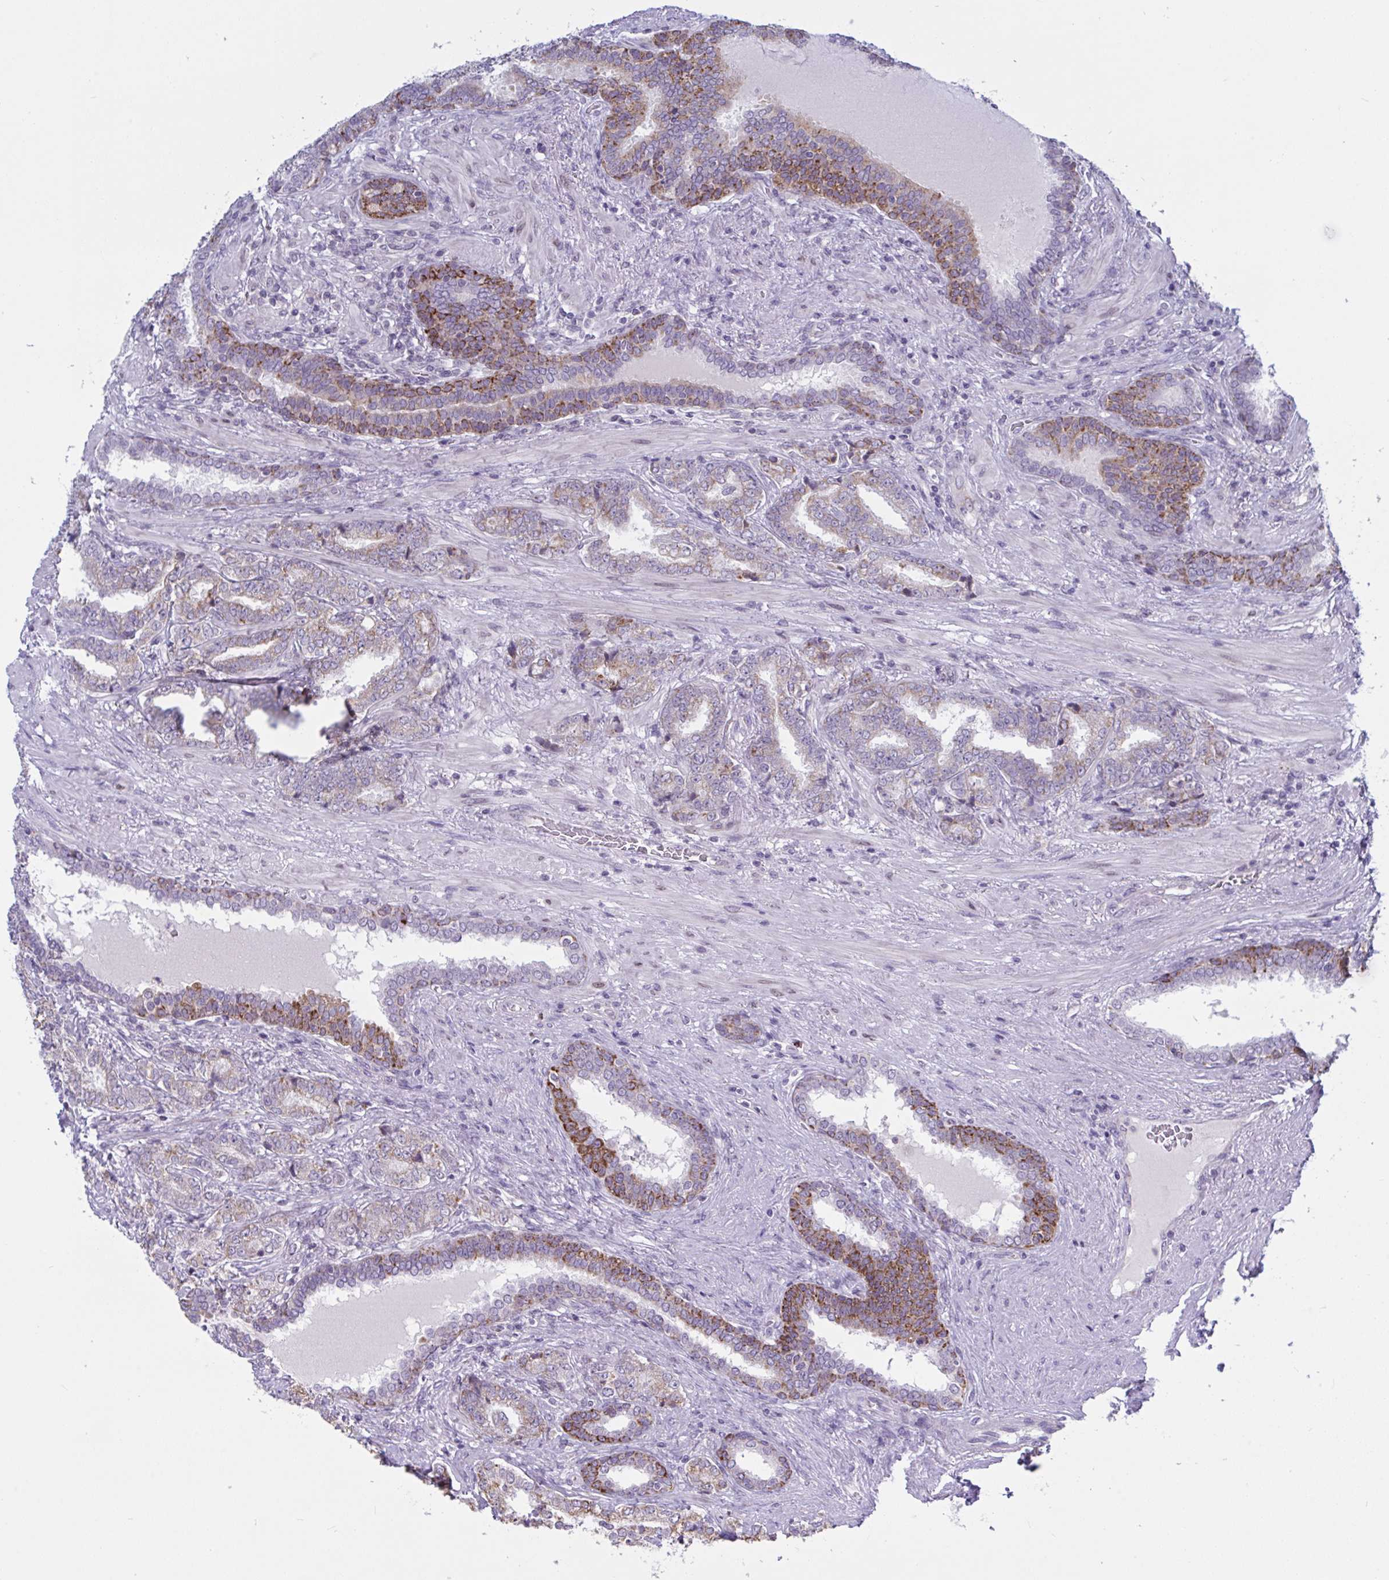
{"staining": {"intensity": "weak", "quantity": "25%-75%", "location": "cytoplasmic/membranous"}, "tissue": "prostate cancer", "cell_type": "Tumor cells", "image_type": "cancer", "snomed": [{"axis": "morphology", "description": "Adenocarcinoma, High grade"}, {"axis": "topography", "description": "Prostate"}], "caption": "Human prostate cancer (adenocarcinoma (high-grade)) stained with a brown dye exhibits weak cytoplasmic/membranous positive expression in about 25%-75% of tumor cells.", "gene": "TANK", "patient": {"sex": "male", "age": 72}}